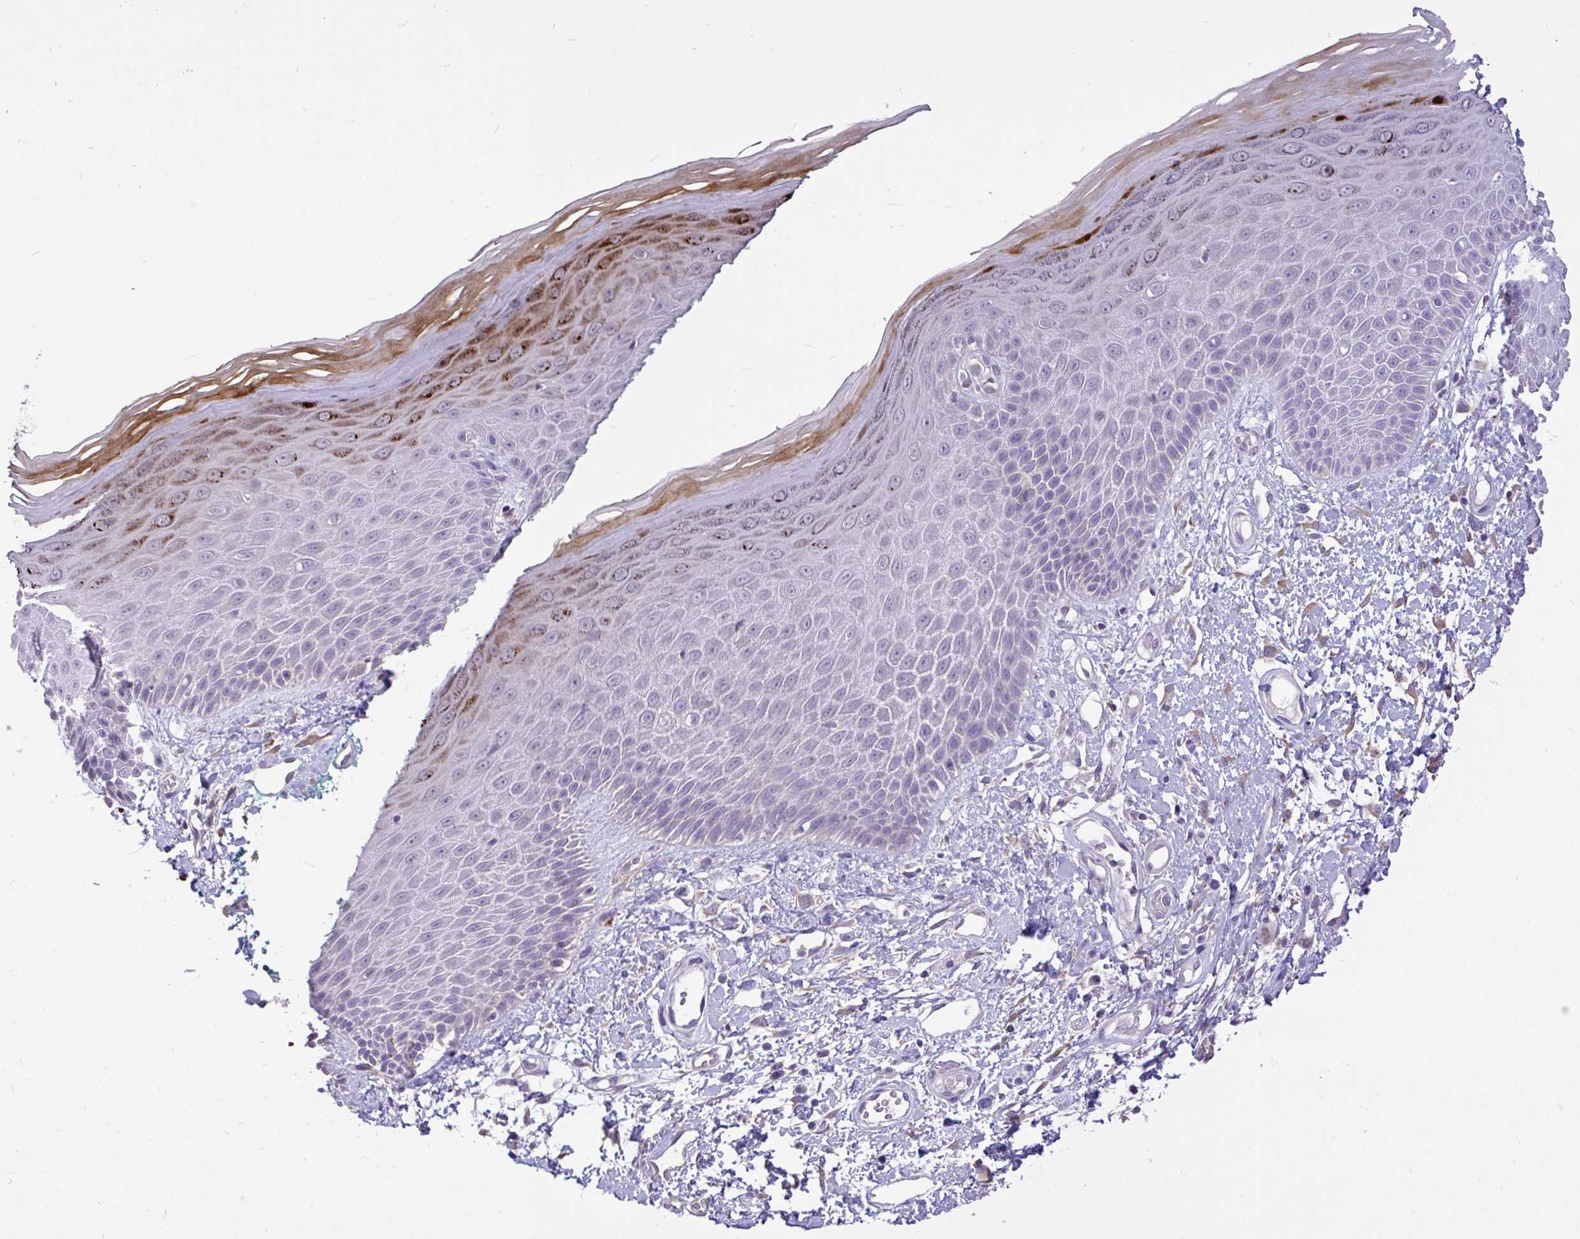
{"staining": {"intensity": "strong", "quantity": "<25%", "location": "cytoplasmic/membranous"}, "tissue": "skin", "cell_type": "Epidermal cells", "image_type": "normal", "snomed": [{"axis": "morphology", "description": "Normal tissue, NOS"}, {"axis": "topography", "description": "Anal"}, {"axis": "topography", "description": "Peripheral nerve tissue"}], "caption": "Protein expression analysis of unremarkable skin reveals strong cytoplasmic/membranous positivity in about <25% of epidermal cells.", "gene": "MPC2", "patient": {"sex": "male", "age": 78}}